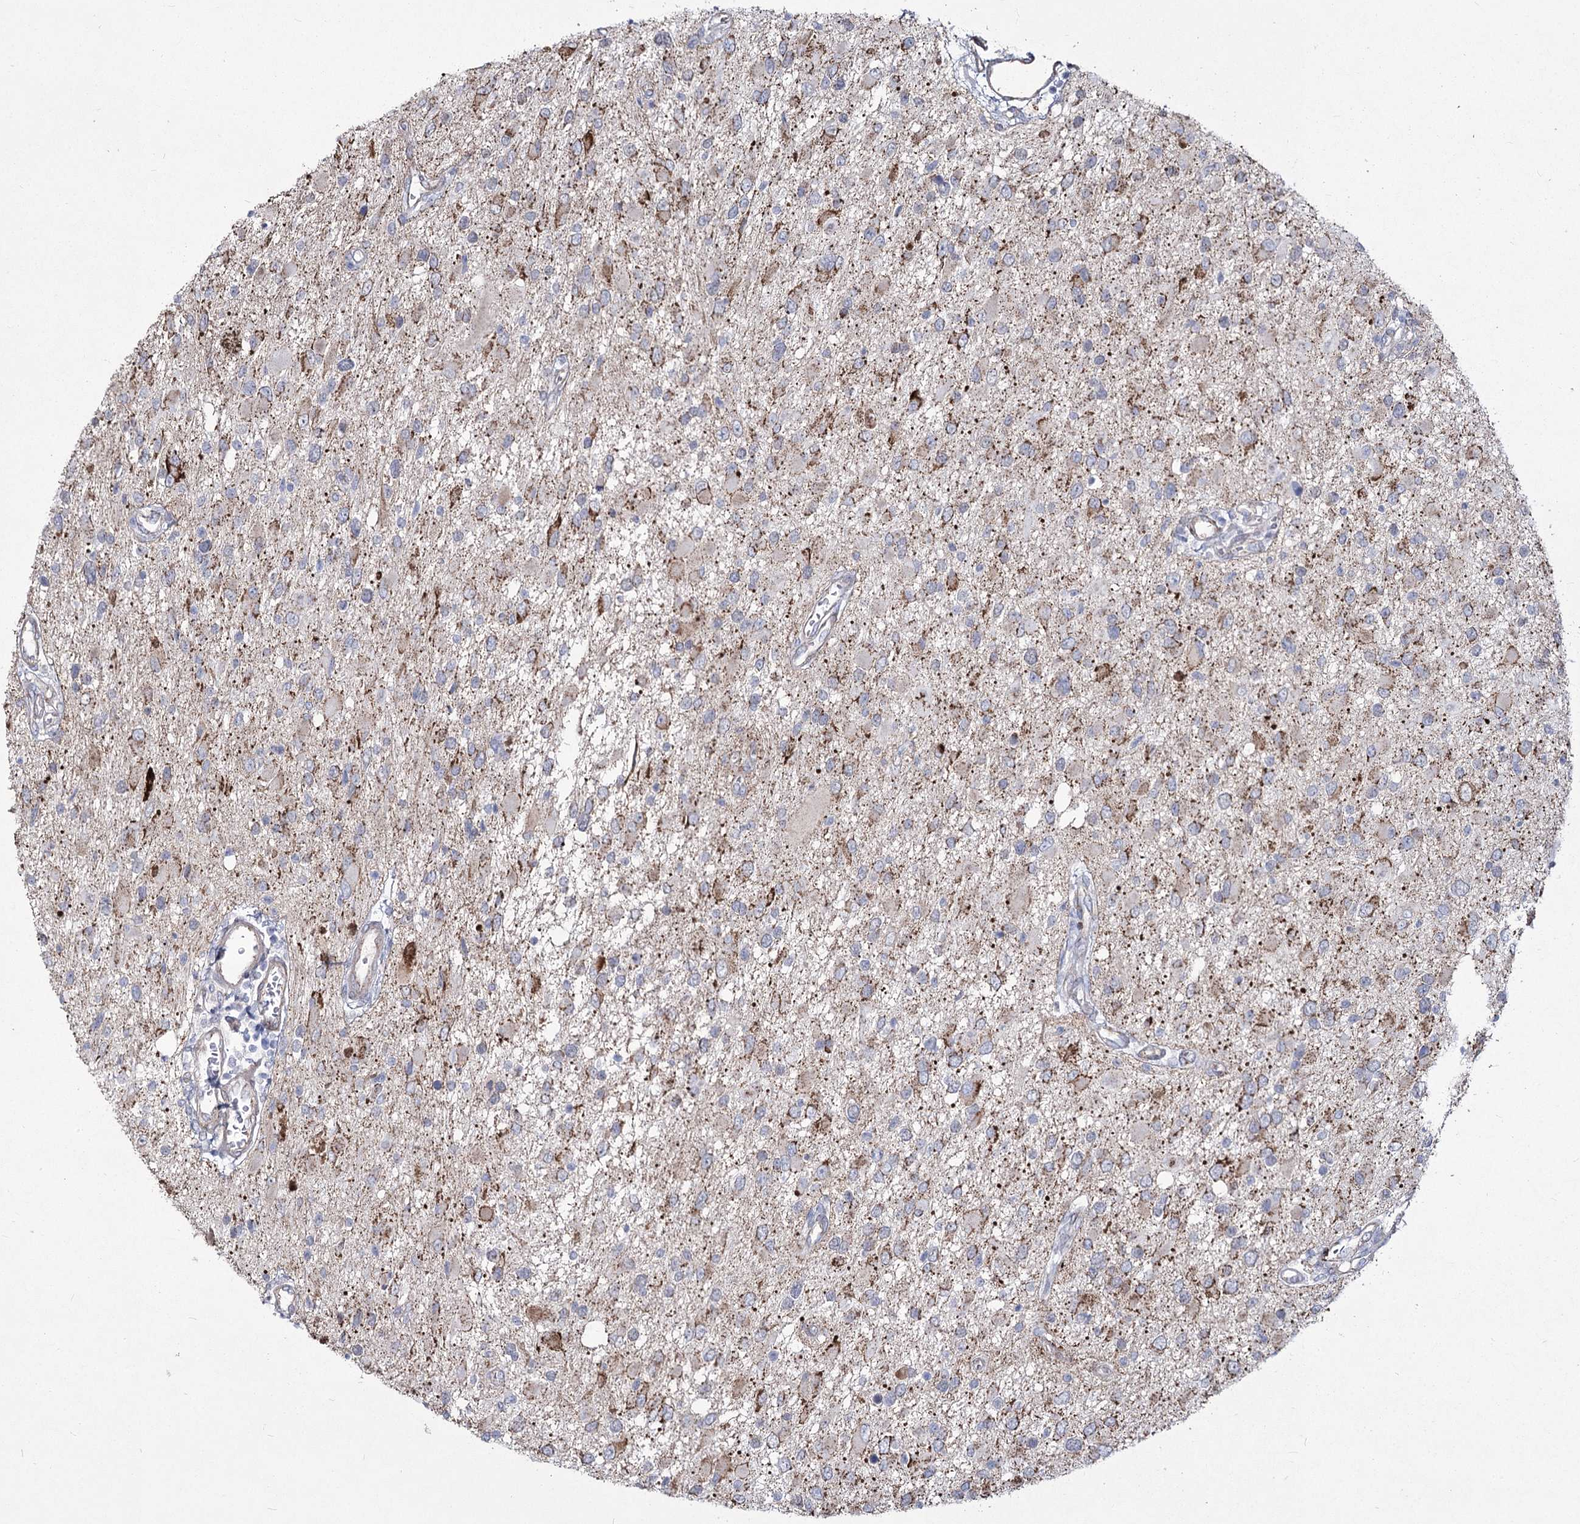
{"staining": {"intensity": "moderate", "quantity": "<25%", "location": "cytoplasmic/membranous"}, "tissue": "glioma", "cell_type": "Tumor cells", "image_type": "cancer", "snomed": [{"axis": "morphology", "description": "Glioma, malignant, High grade"}, {"axis": "topography", "description": "Brain"}], "caption": "Immunohistochemical staining of glioma shows low levels of moderate cytoplasmic/membranous protein expression in approximately <25% of tumor cells.", "gene": "ME3", "patient": {"sex": "male", "age": 53}}